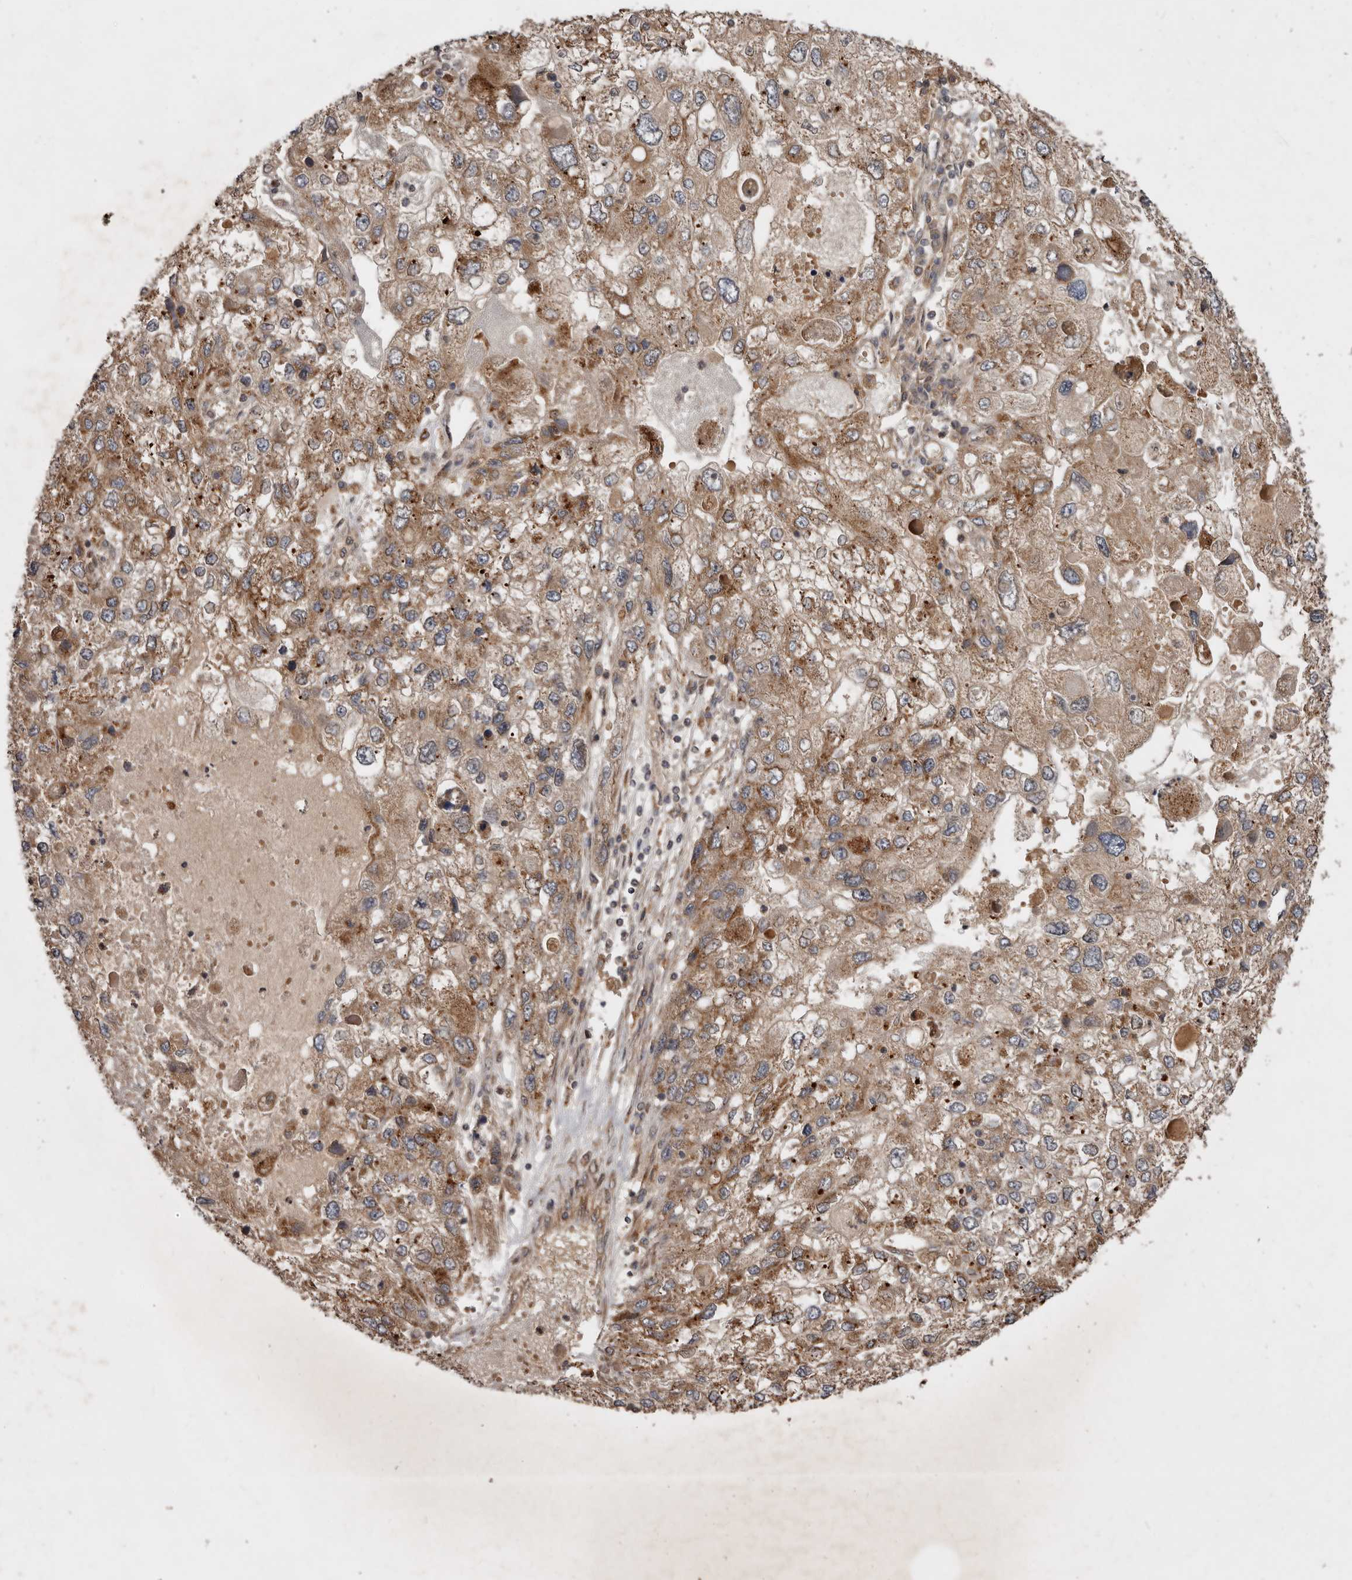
{"staining": {"intensity": "moderate", "quantity": ">75%", "location": "cytoplasmic/membranous"}, "tissue": "endometrial cancer", "cell_type": "Tumor cells", "image_type": "cancer", "snomed": [{"axis": "morphology", "description": "Adenocarcinoma, NOS"}, {"axis": "topography", "description": "Endometrium"}], "caption": "Immunohistochemistry (IHC) micrograph of neoplastic tissue: endometrial cancer (adenocarcinoma) stained using immunohistochemistry (IHC) shows medium levels of moderate protein expression localized specifically in the cytoplasmic/membranous of tumor cells, appearing as a cytoplasmic/membranous brown color.", "gene": "STK36", "patient": {"sex": "female", "age": 49}}